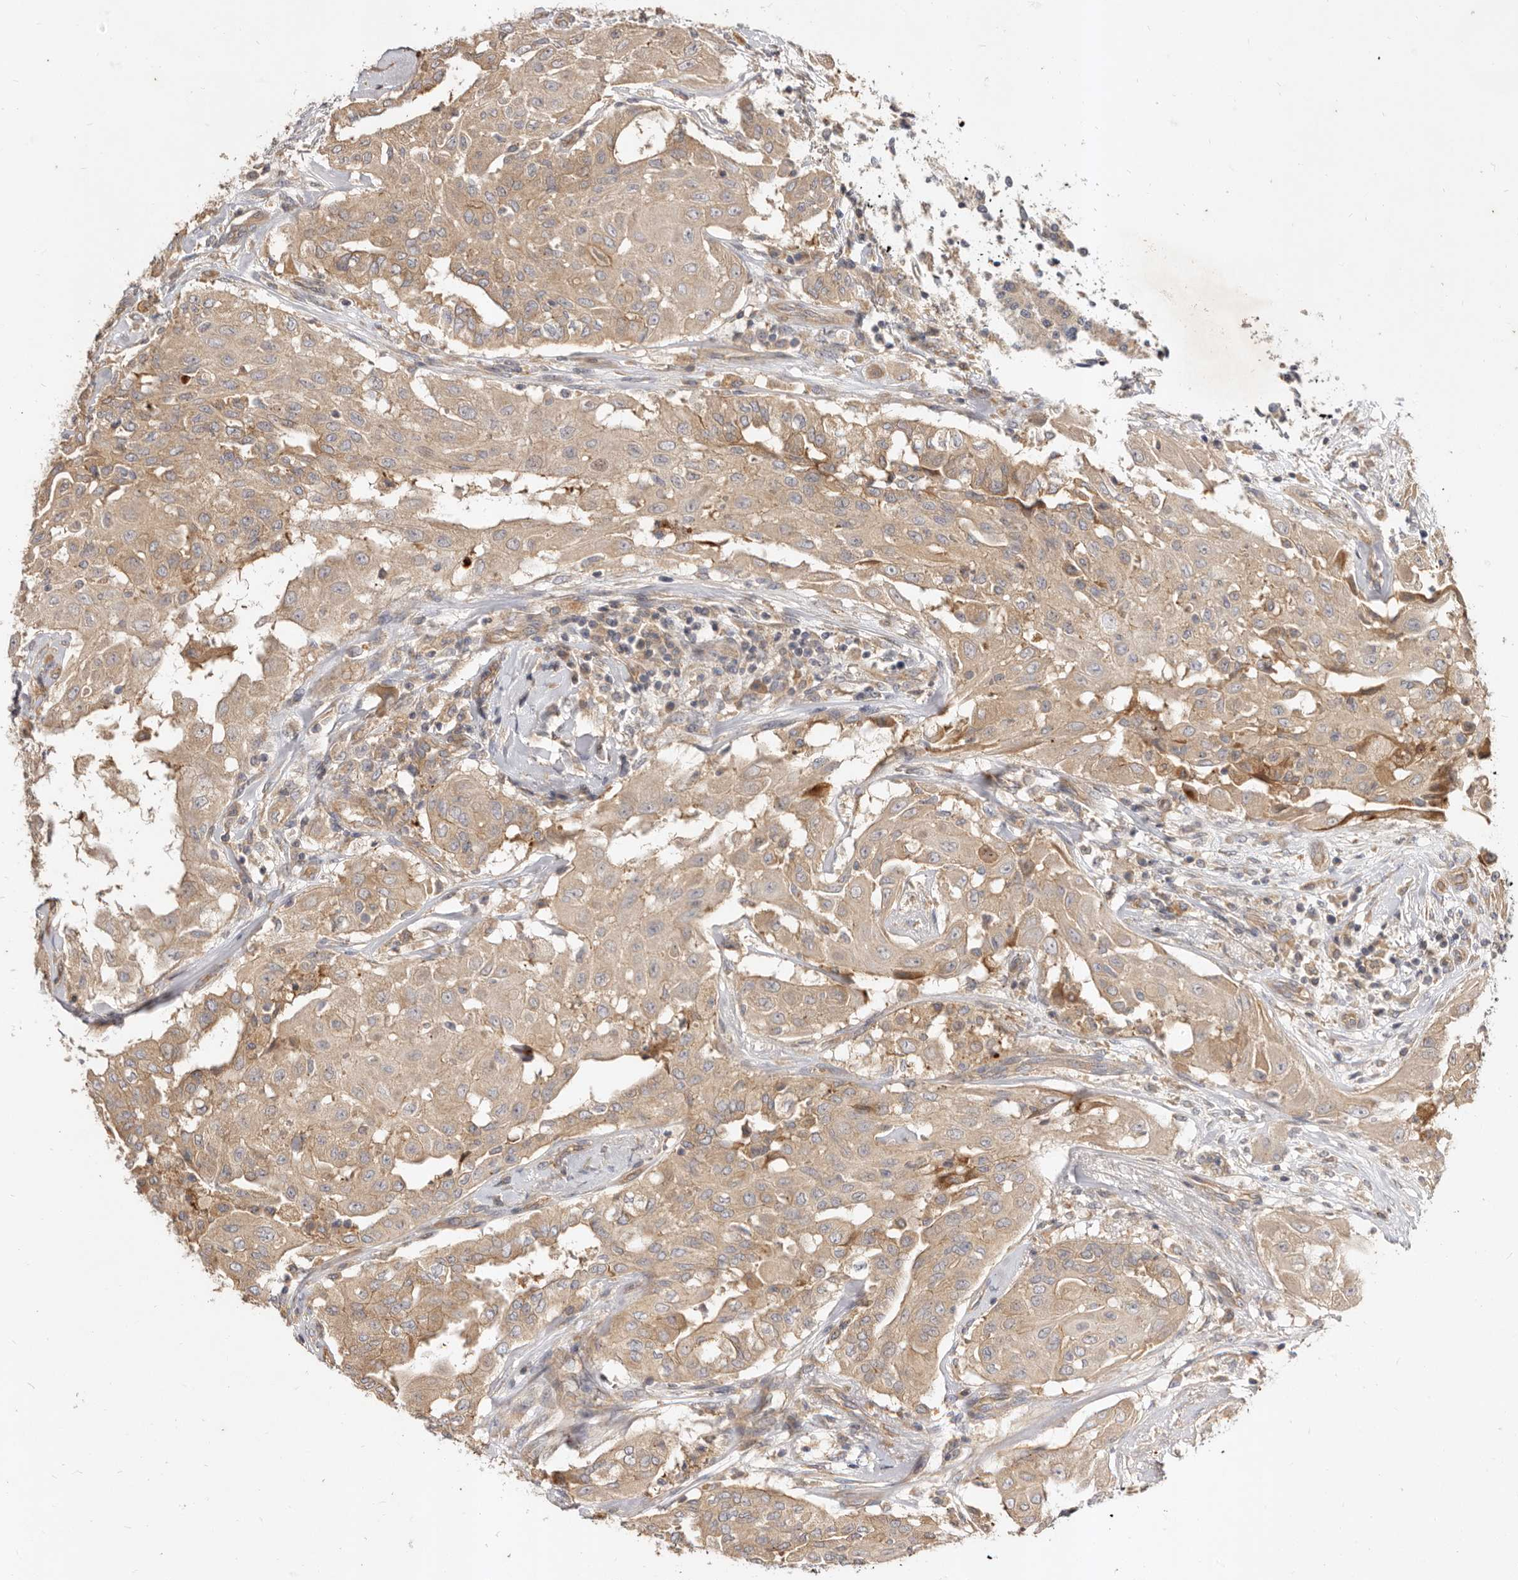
{"staining": {"intensity": "moderate", "quantity": ">75%", "location": "cytoplasmic/membranous"}, "tissue": "thyroid cancer", "cell_type": "Tumor cells", "image_type": "cancer", "snomed": [{"axis": "morphology", "description": "Papillary adenocarcinoma, NOS"}, {"axis": "topography", "description": "Thyroid gland"}], "caption": "Papillary adenocarcinoma (thyroid) stained for a protein (brown) demonstrates moderate cytoplasmic/membranous positive expression in approximately >75% of tumor cells.", "gene": "ADAMTS9", "patient": {"sex": "female", "age": 59}}